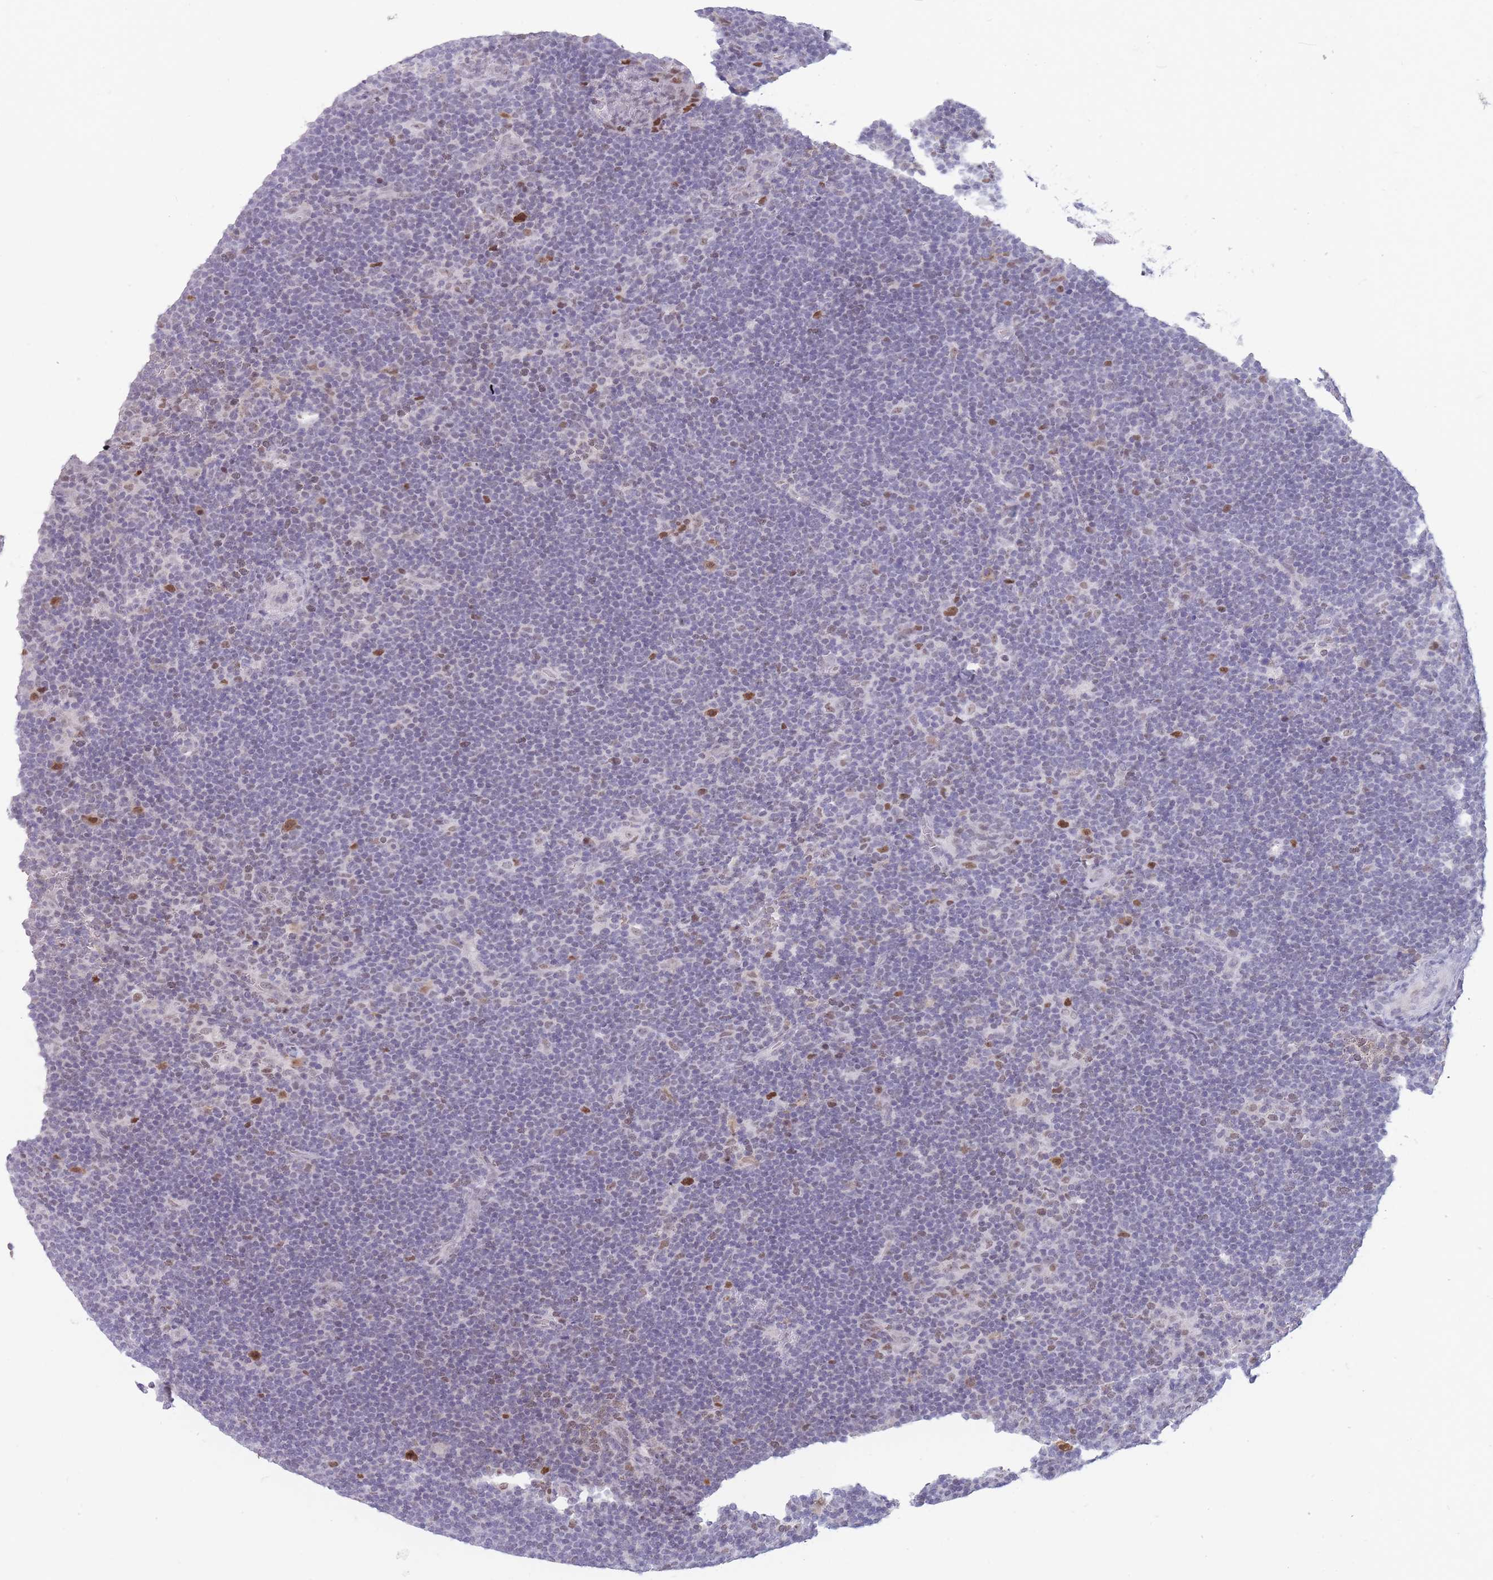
{"staining": {"intensity": "moderate", "quantity": "25%-75%", "location": "nuclear"}, "tissue": "lymphoma", "cell_type": "Tumor cells", "image_type": "cancer", "snomed": [{"axis": "morphology", "description": "Hodgkin's disease, NOS"}, {"axis": "topography", "description": "Lymph node"}], "caption": "Immunohistochemistry (IHC) micrograph of human lymphoma stained for a protein (brown), which exhibits medium levels of moderate nuclear positivity in approximately 25%-75% of tumor cells.", "gene": "ARID3B", "patient": {"sex": "female", "age": 57}}